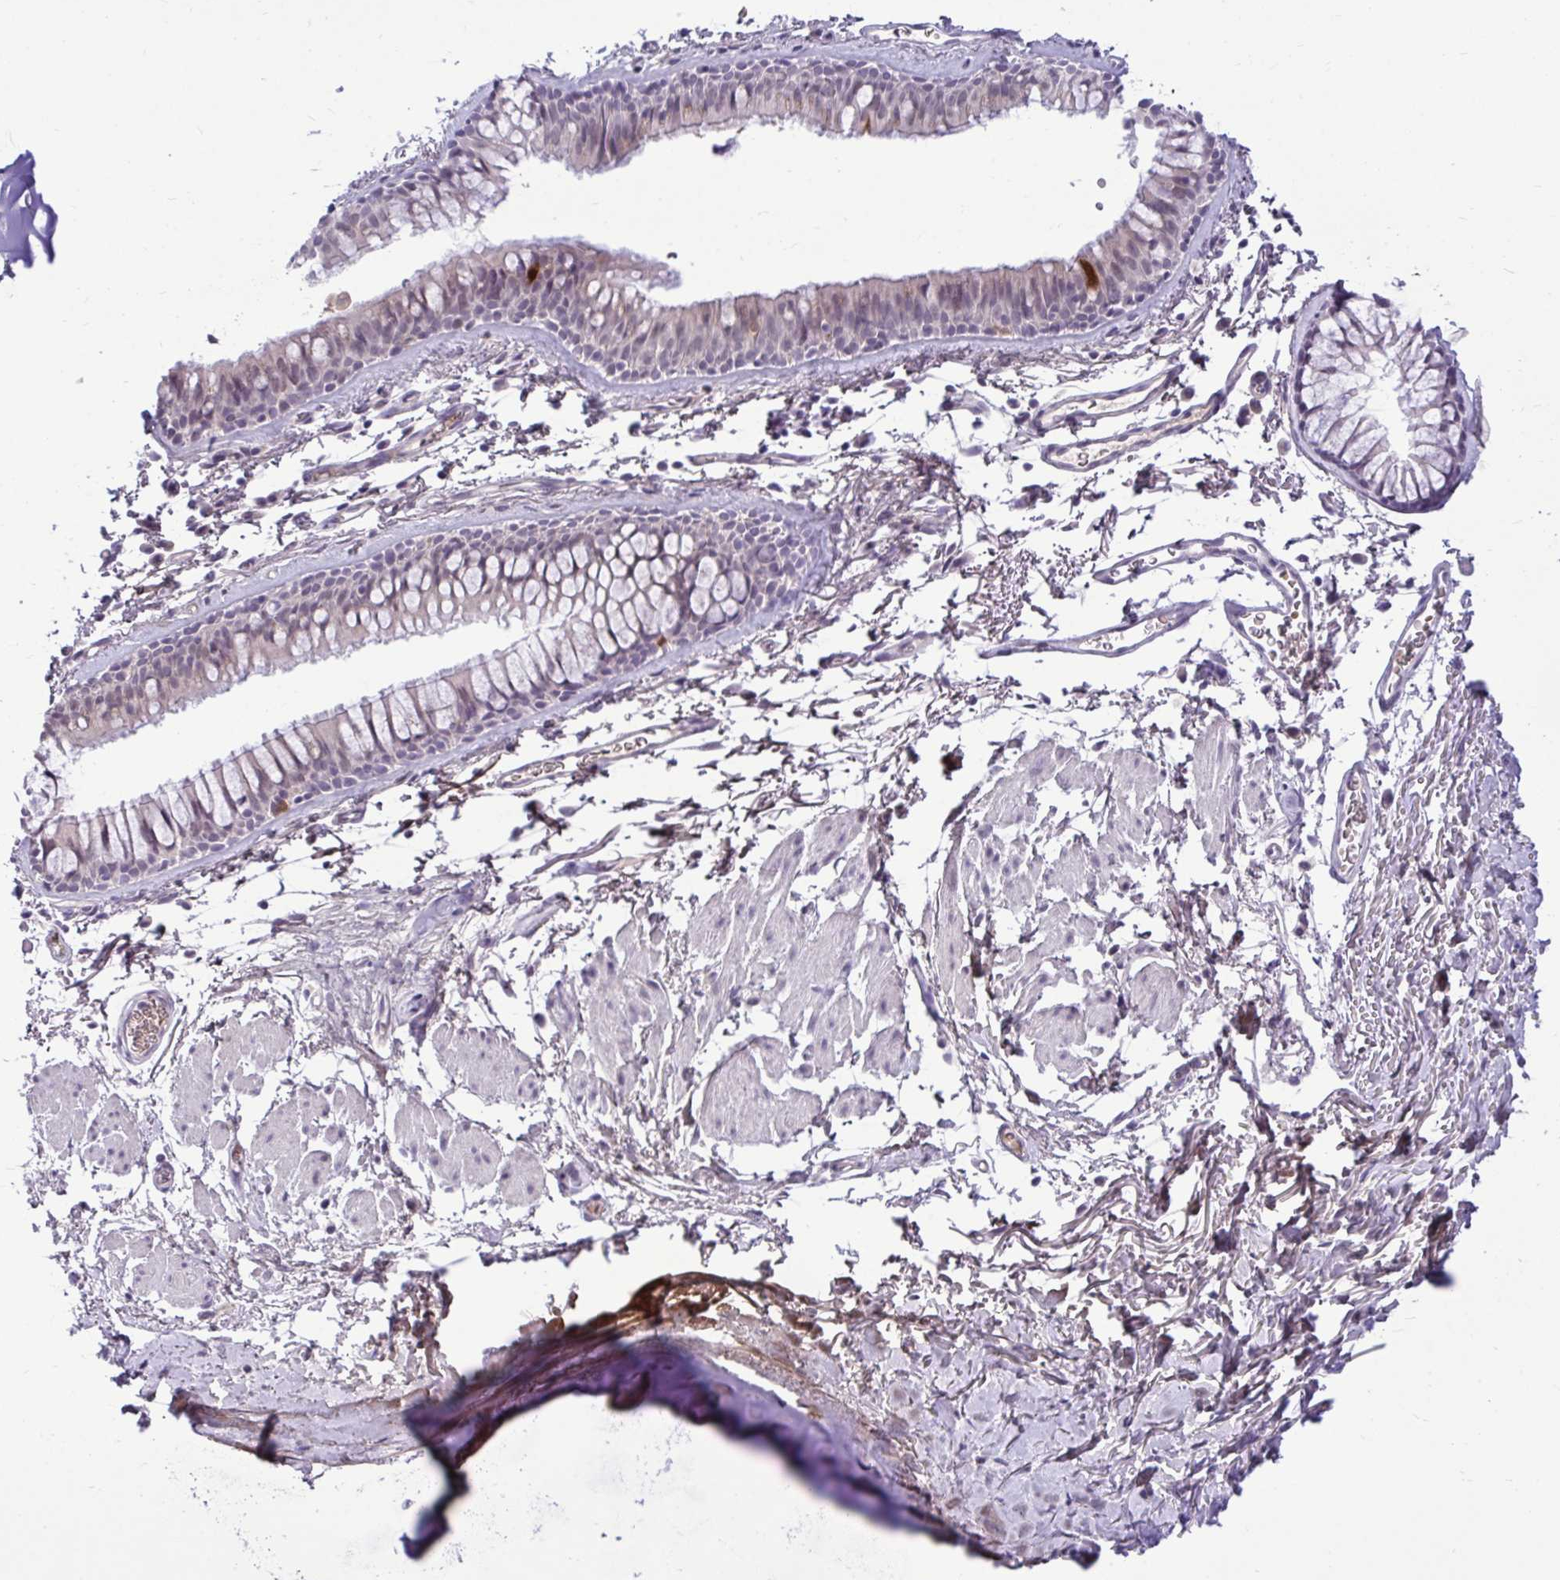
{"staining": {"intensity": "weak", "quantity": "<25%", "location": "cytoplasmic/membranous"}, "tissue": "bronchus", "cell_type": "Respiratory epithelial cells", "image_type": "normal", "snomed": [{"axis": "morphology", "description": "Normal tissue, NOS"}, {"axis": "topography", "description": "Cartilage tissue"}, {"axis": "topography", "description": "Bronchus"}], "caption": "Image shows no protein expression in respiratory epithelial cells of benign bronchus. Brightfield microscopy of immunohistochemistry stained with DAB (3,3'-diaminobenzidine) (brown) and hematoxylin (blue), captured at high magnification.", "gene": "CDC20", "patient": {"sex": "female", "age": 79}}